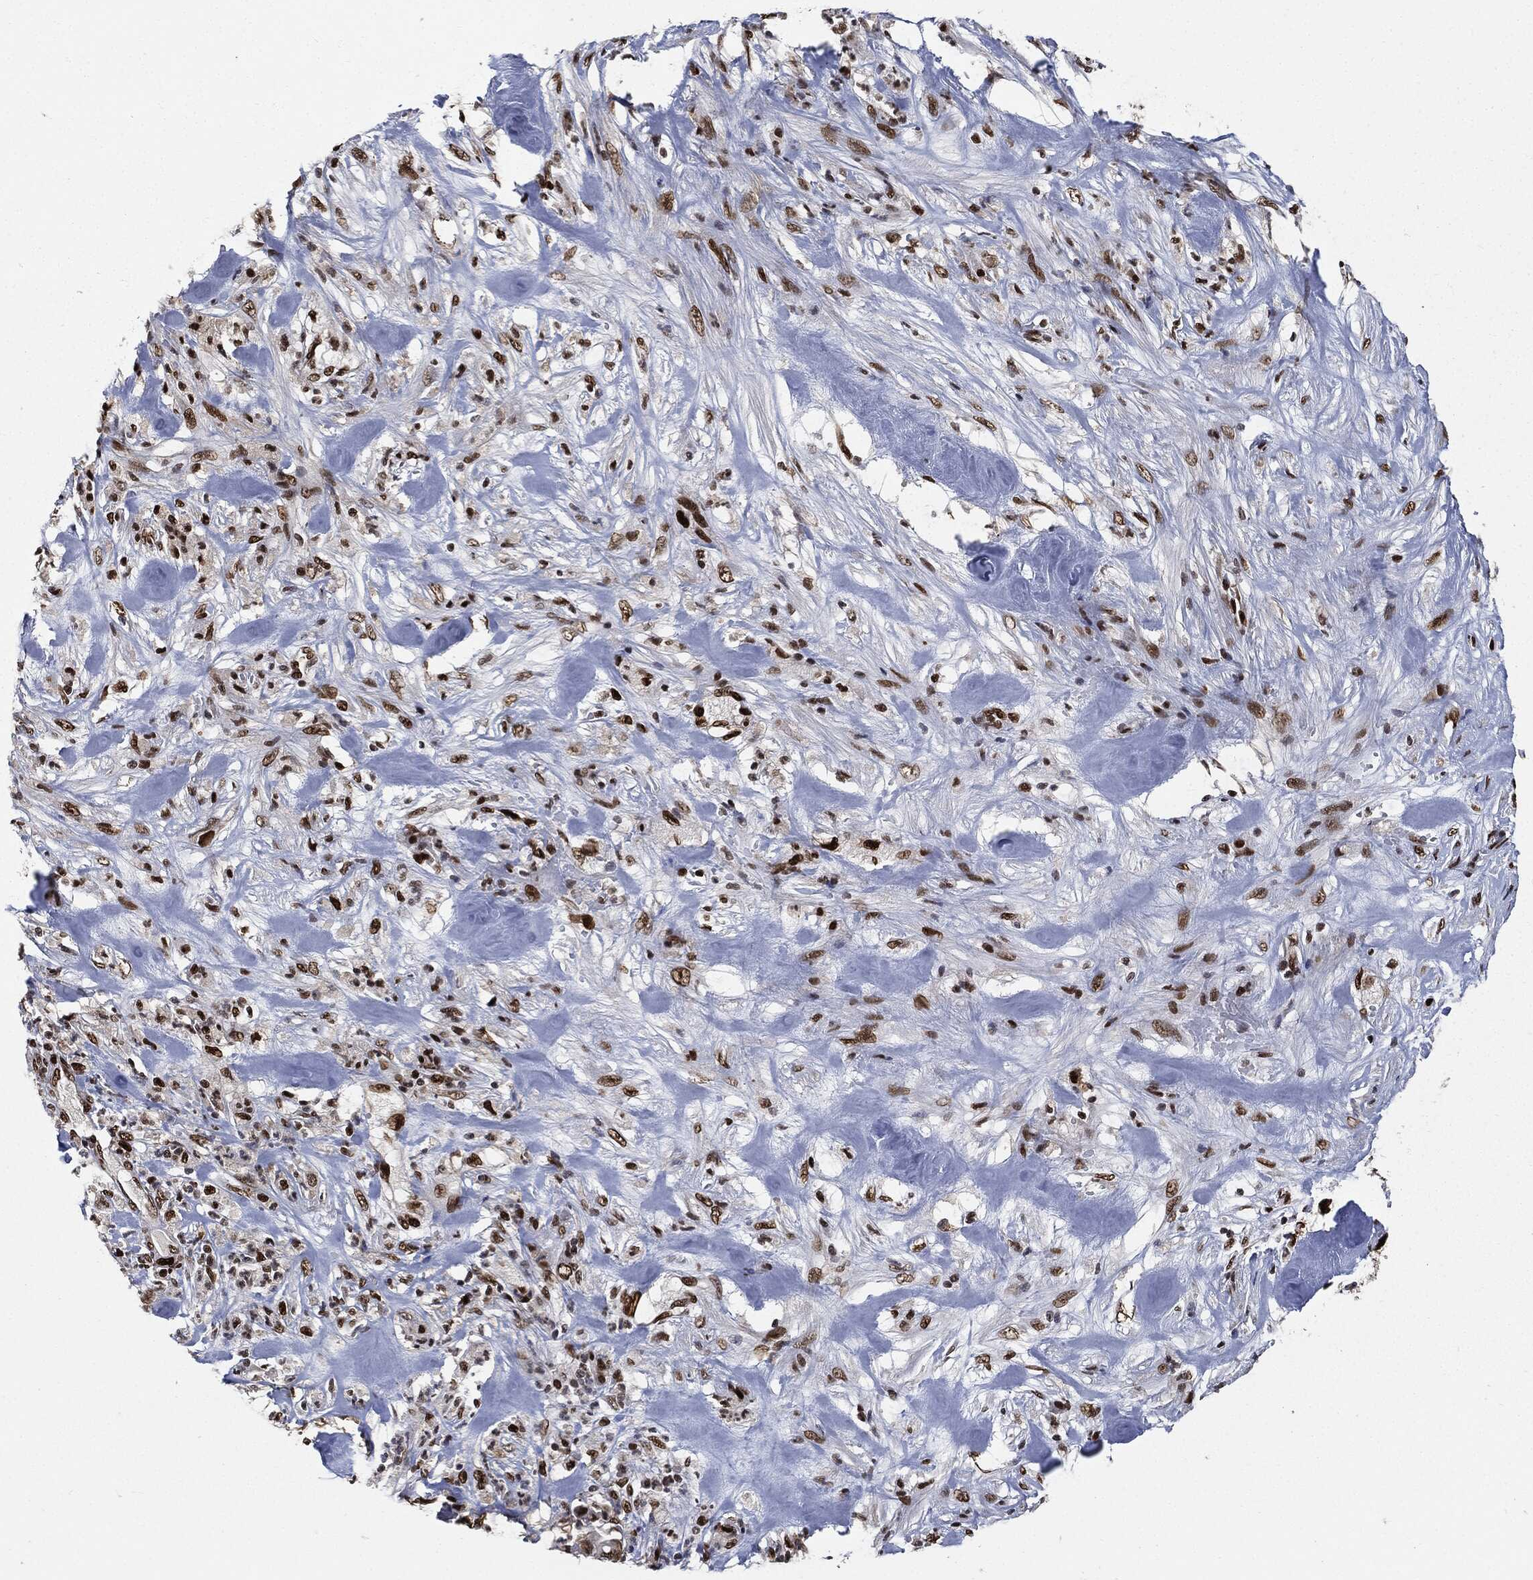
{"staining": {"intensity": "strong", "quantity": ">75%", "location": "nuclear"}, "tissue": "pancreatic cancer", "cell_type": "Tumor cells", "image_type": "cancer", "snomed": [{"axis": "morphology", "description": "Adenocarcinoma, NOS"}, {"axis": "topography", "description": "Pancreas"}], "caption": "The histopathology image demonstrates immunohistochemical staining of adenocarcinoma (pancreatic). There is strong nuclear staining is identified in approximately >75% of tumor cells.", "gene": "PCNA", "patient": {"sex": "male", "age": 71}}